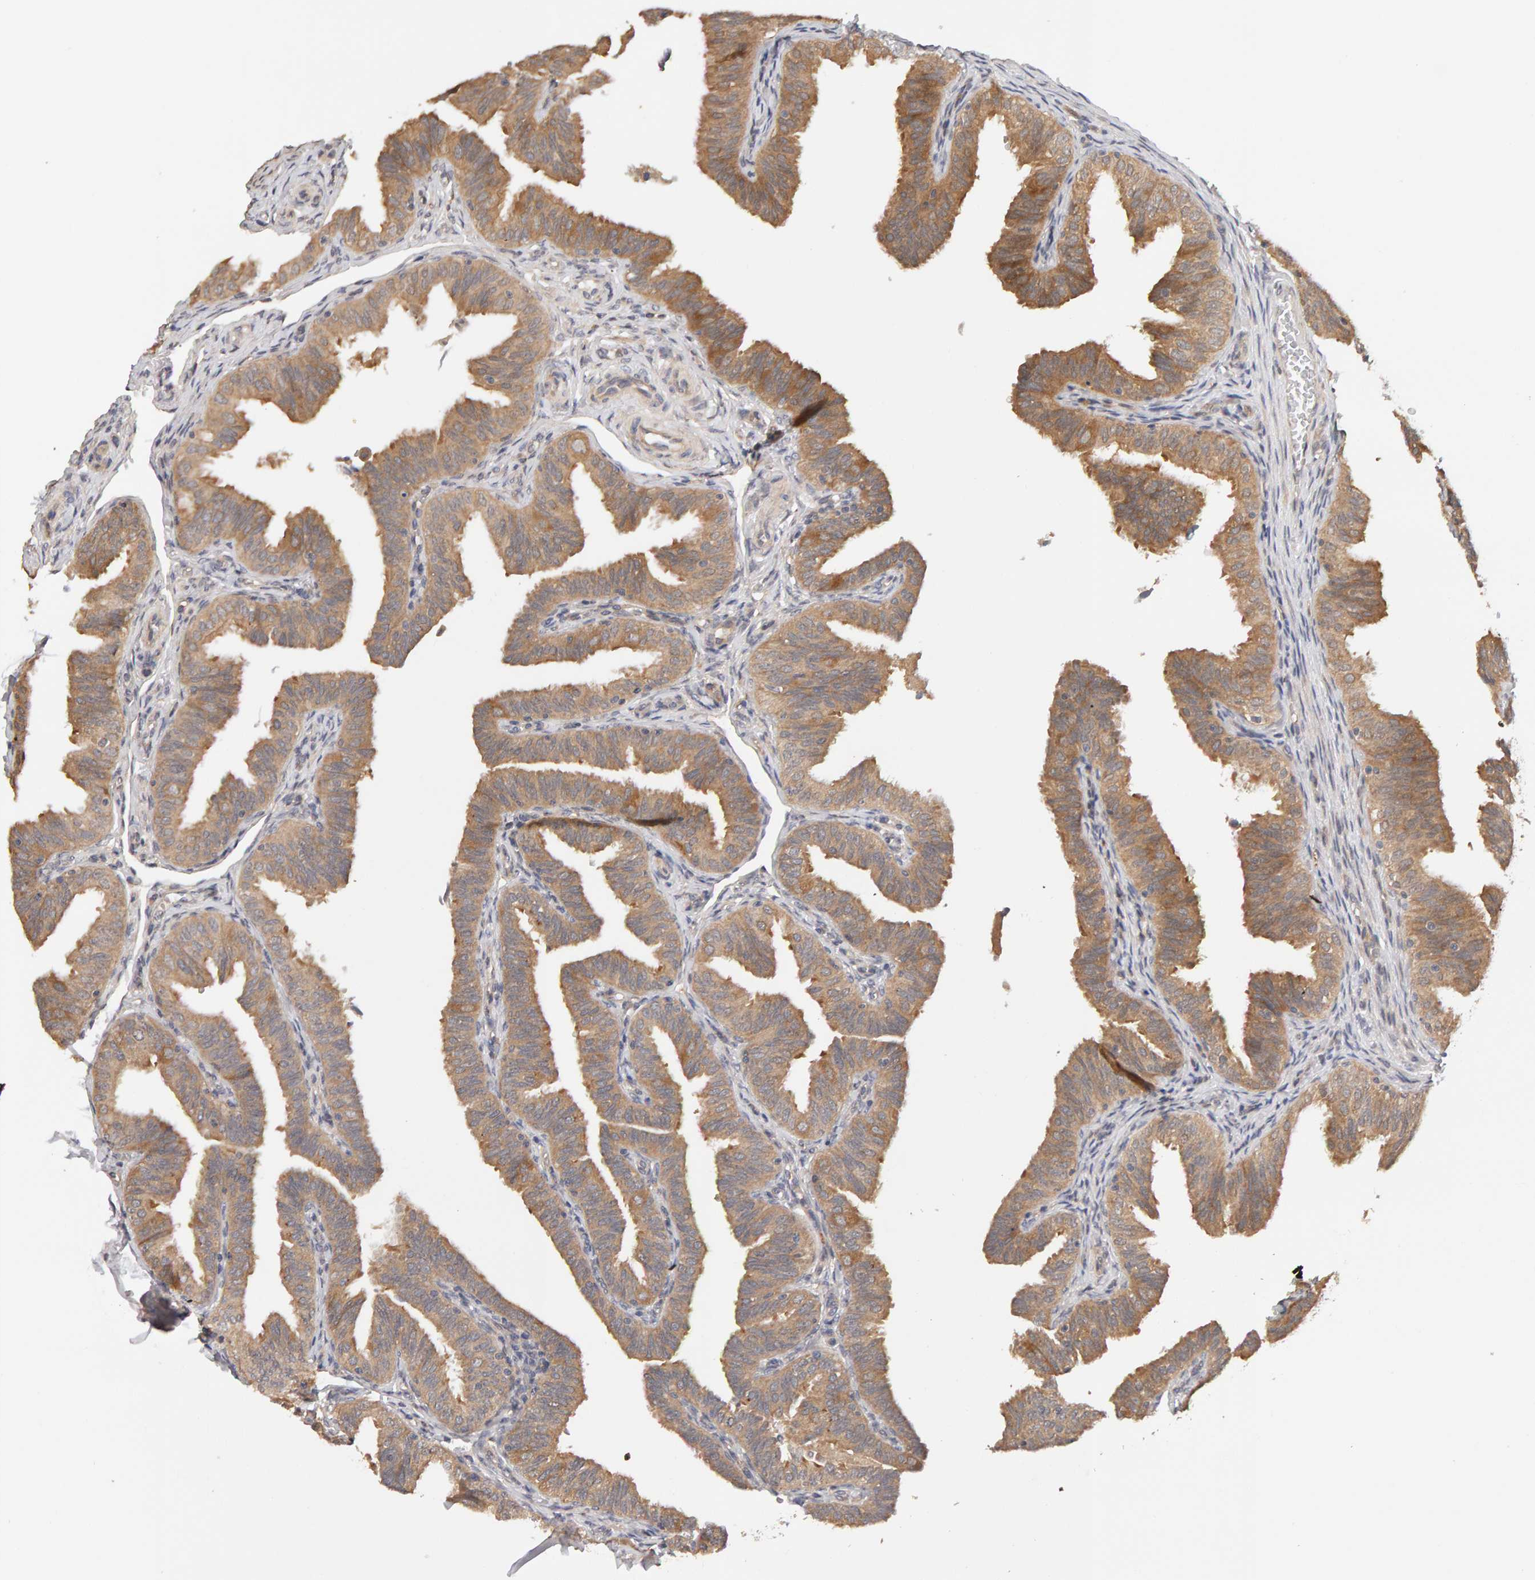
{"staining": {"intensity": "moderate", "quantity": ">75%", "location": "cytoplasmic/membranous"}, "tissue": "fallopian tube", "cell_type": "Glandular cells", "image_type": "normal", "snomed": [{"axis": "morphology", "description": "Normal tissue, NOS"}, {"axis": "topography", "description": "Fallopian tube"}], "caption": "Immunohistochemical staining of benign human fallopian tube exhibits >75% levels of moderate cytoplasmic/membranous protein expression in about >75% of glandular cells.", "gene": "DNAJC7", "patient": {"sex": "female", "age": 35}}